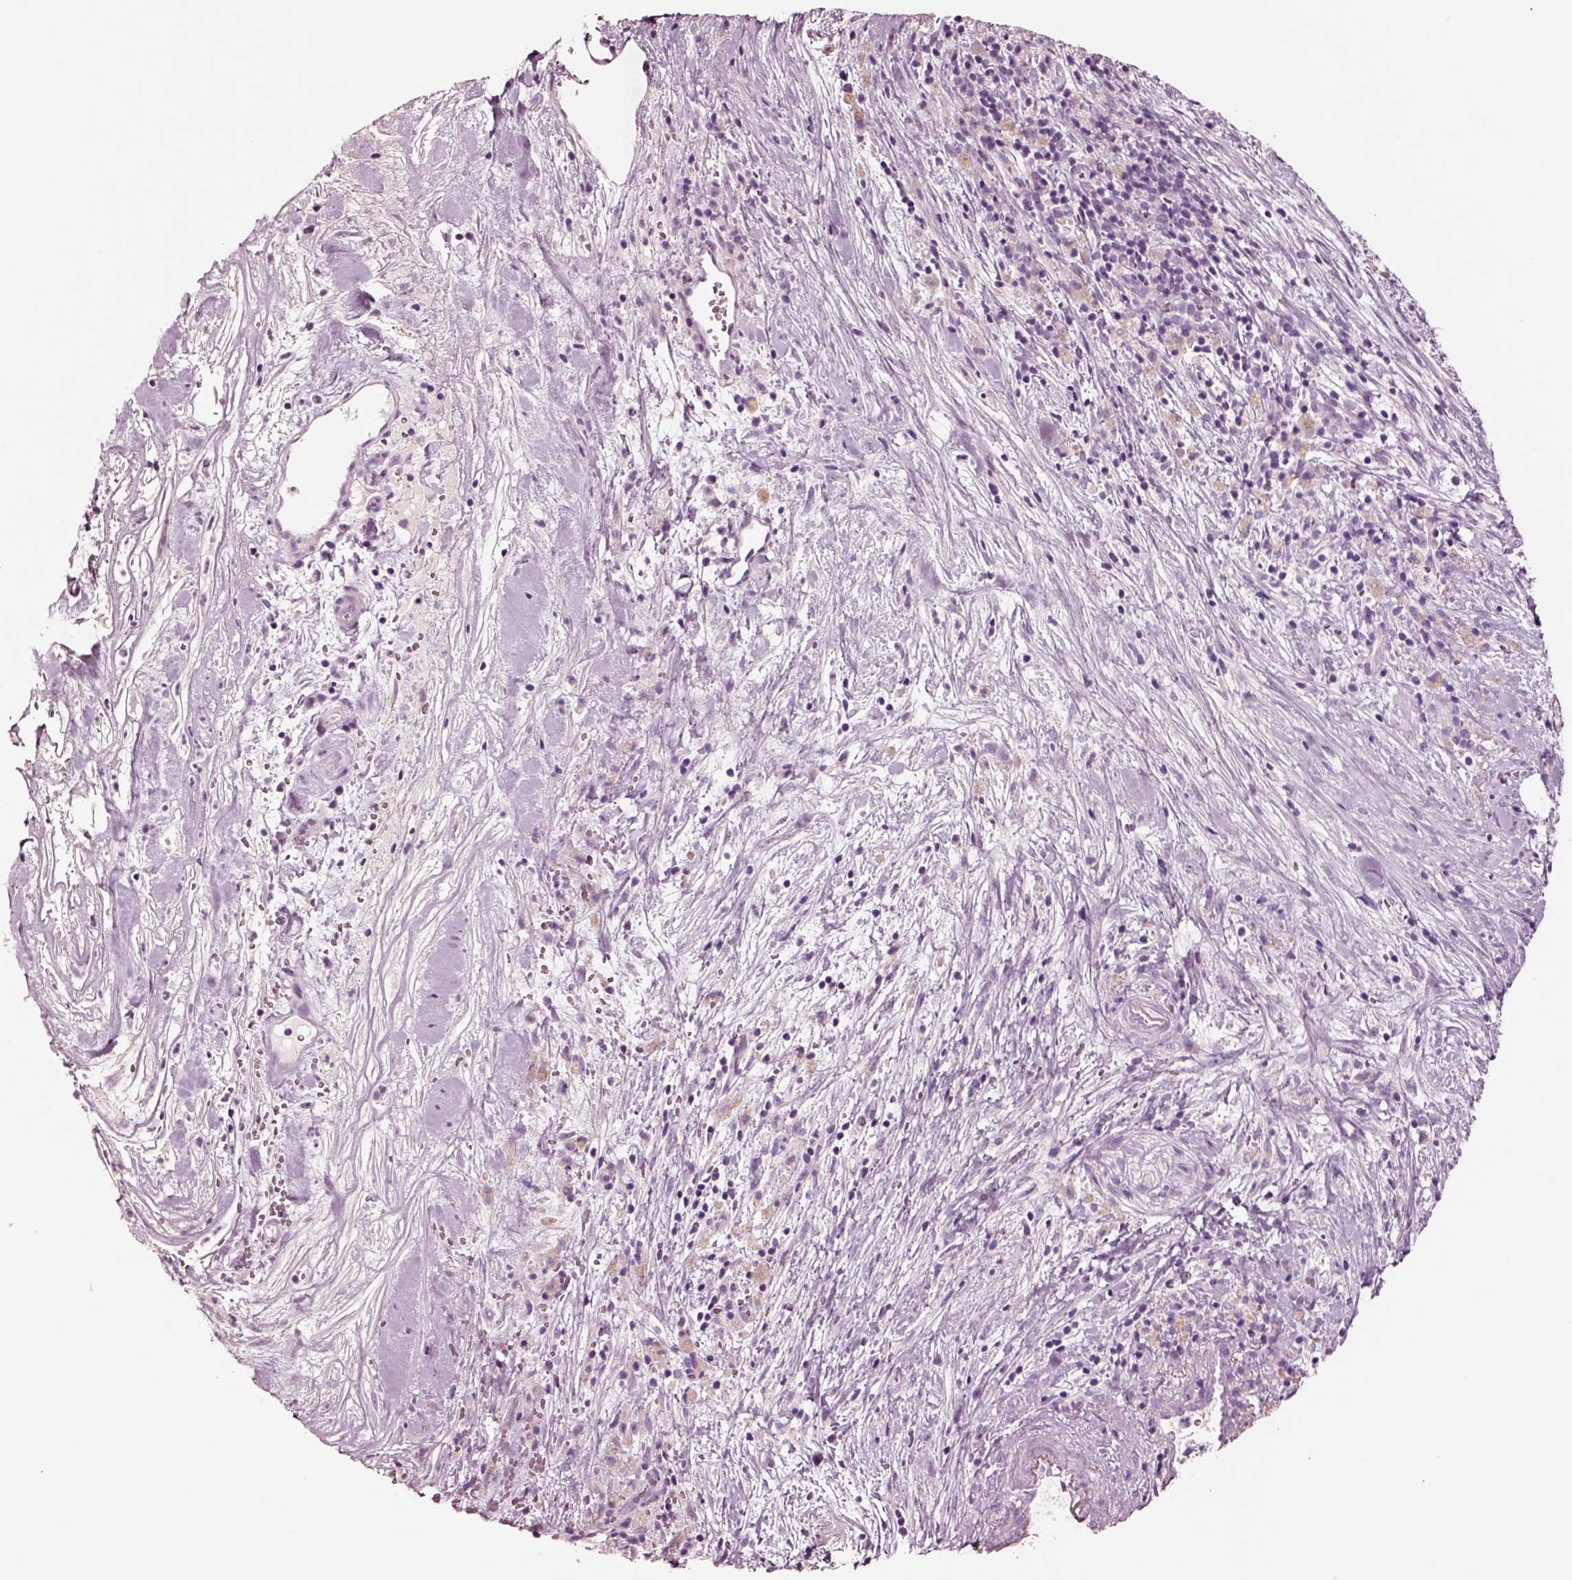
{"staining": {"intensity": "negative", "quantity": "none", "location": "none"}, "tissue": "pancreatic cancer", "cell_type": "Tumor cells", "image_type": "cancer", "snomed": [{"axis": "morphology", "description": "Adenocarcinoma, NOS"}, {"axis": "topography", "description": "Pancreas"}], "caption": "A photomicrograph of human pancreatic cancer (adenocarcinoma) is negative for staining in tumor cells.", "gene": "NMRK2", "patient": {"sex": "male", "age": 44}}